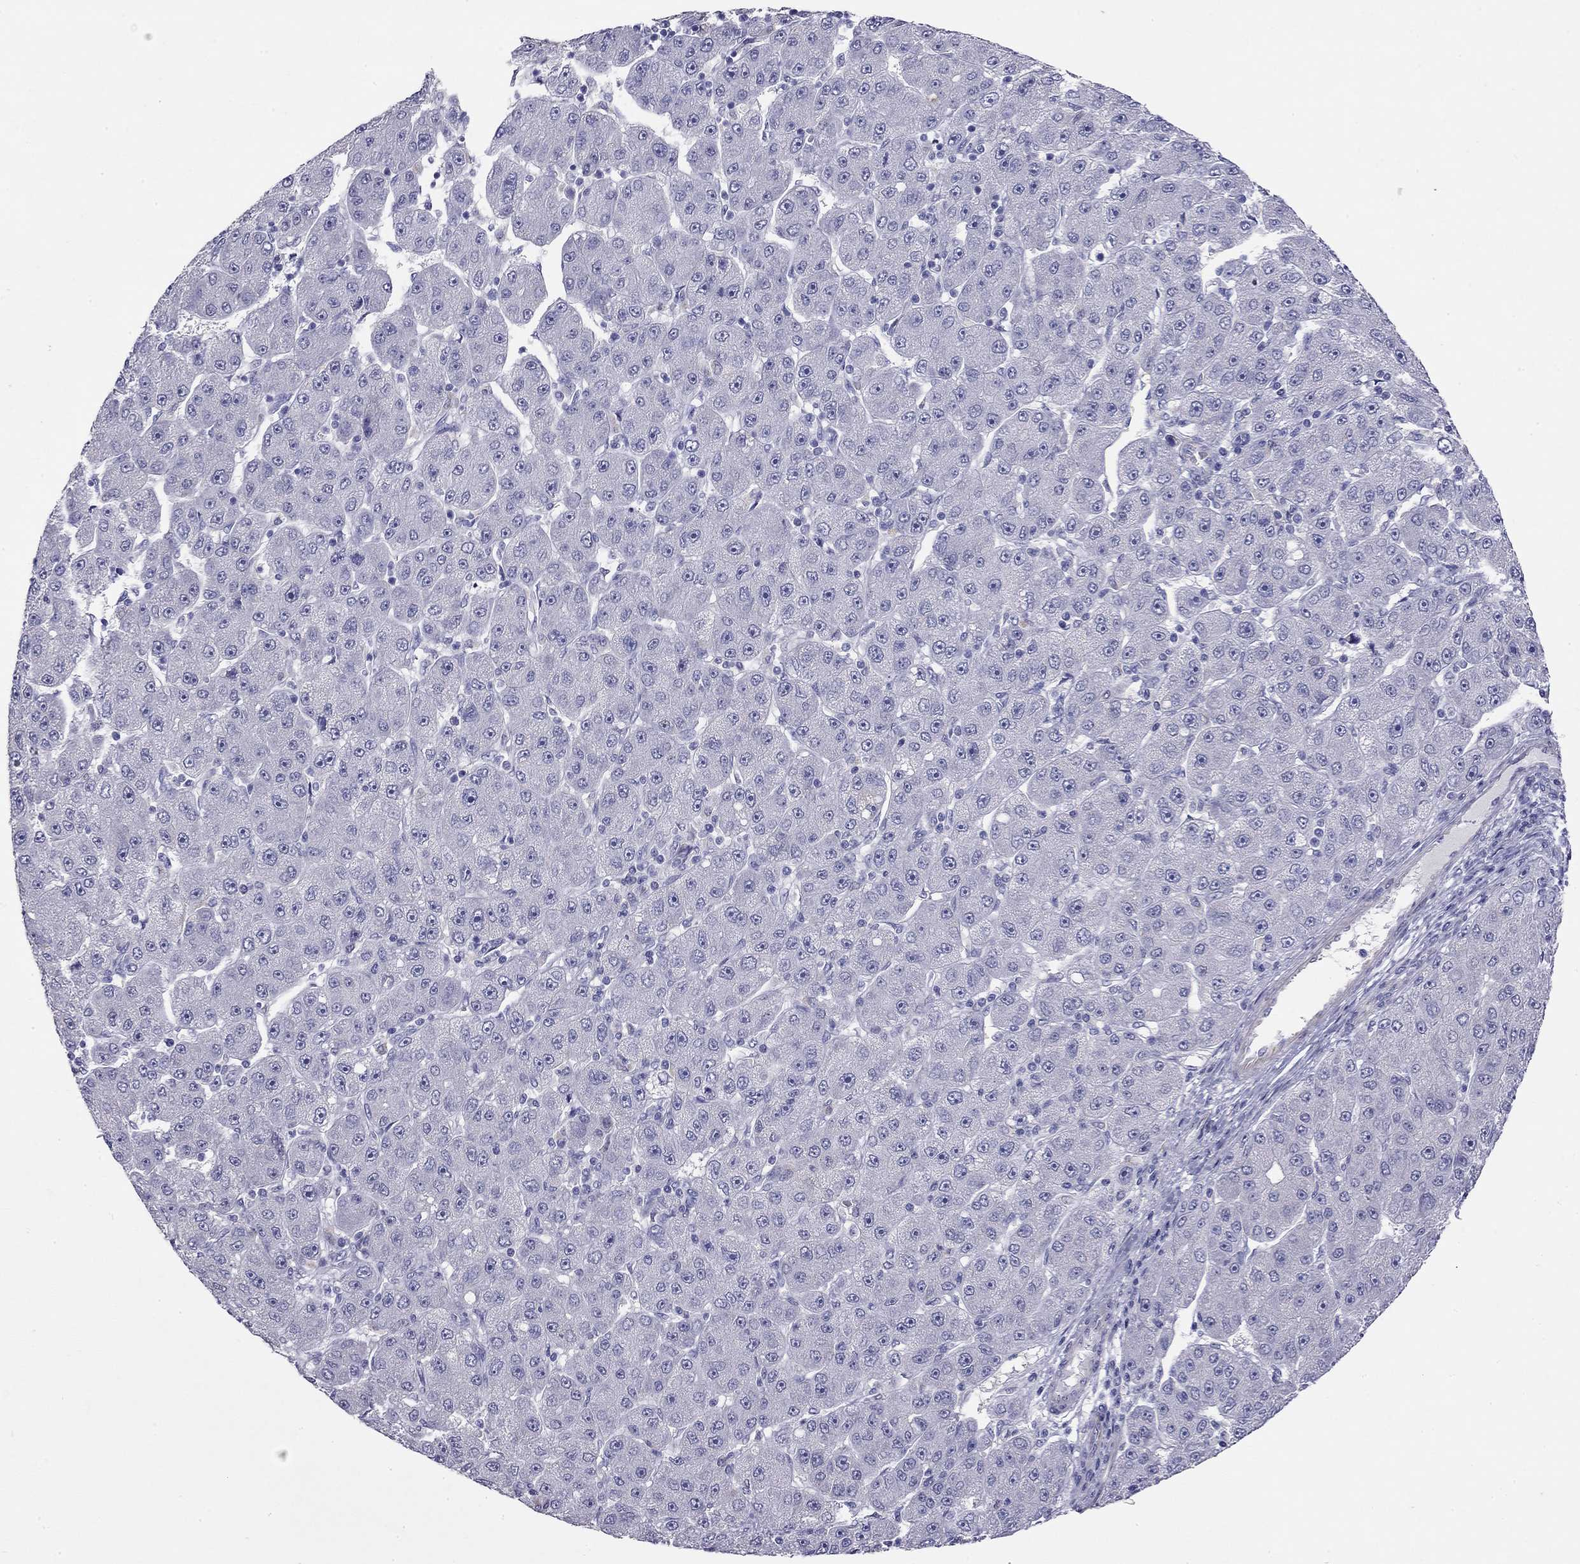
{"staining": {"intensity": "negative", "quantity": "none", "location": "none"}, "tissue": "liver cancer", "cell_type": "Tumor cells", "image_type": "cancer", "snomed": [{"axis": "morphology", "description": "Carcinoma, Hepatocellular, NOS"}, {"axis": "topography", "description": "Liver"}], "caption": "IHC micrograph of liver hepatocellular carcinoma stained for a protein (brown), which reveals no staining in tumor cells.", "gene": "RTL1", "patient": {"sex": "male", "age": 67}}